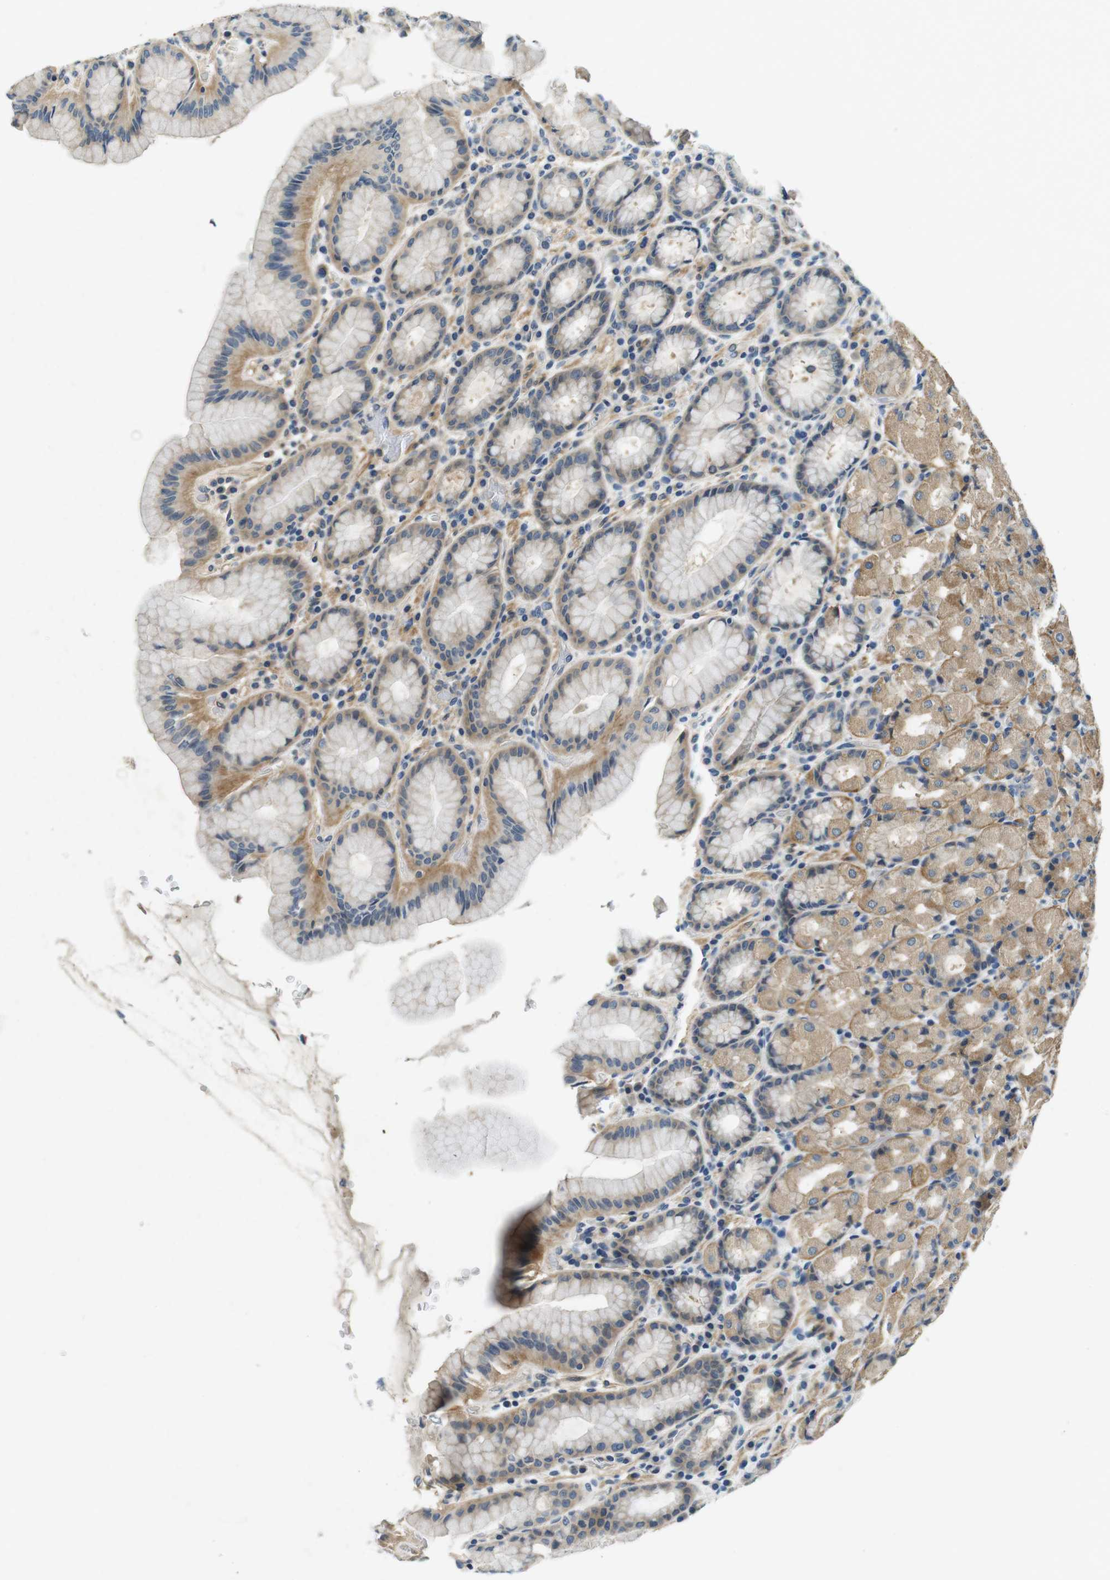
{"staining": {"intensity": "moderate", "quantity": ">75%", "location": "cytoplasmic/membranous"}, "tissue": "stomach", "cell_type": "Glandular cells", "image_type": "normal", "snomed": [{"axis": "morphology", "description": "Normal tissue, NOS"}, {"axis": "topography", "description": "Stomach, upper"}], "caption": "Normal stomach demonstrates moderate cytoplasmic/membranous expression in approximately >75% of glandular cells, visualized by immunohistochemistry. (DAB (3,3'-diaminobenzidine) IHC, brown staining for protein, blue staining for nuclei).", "gene": "DTNA", "patient": {"sex": "male", "age": 68}}